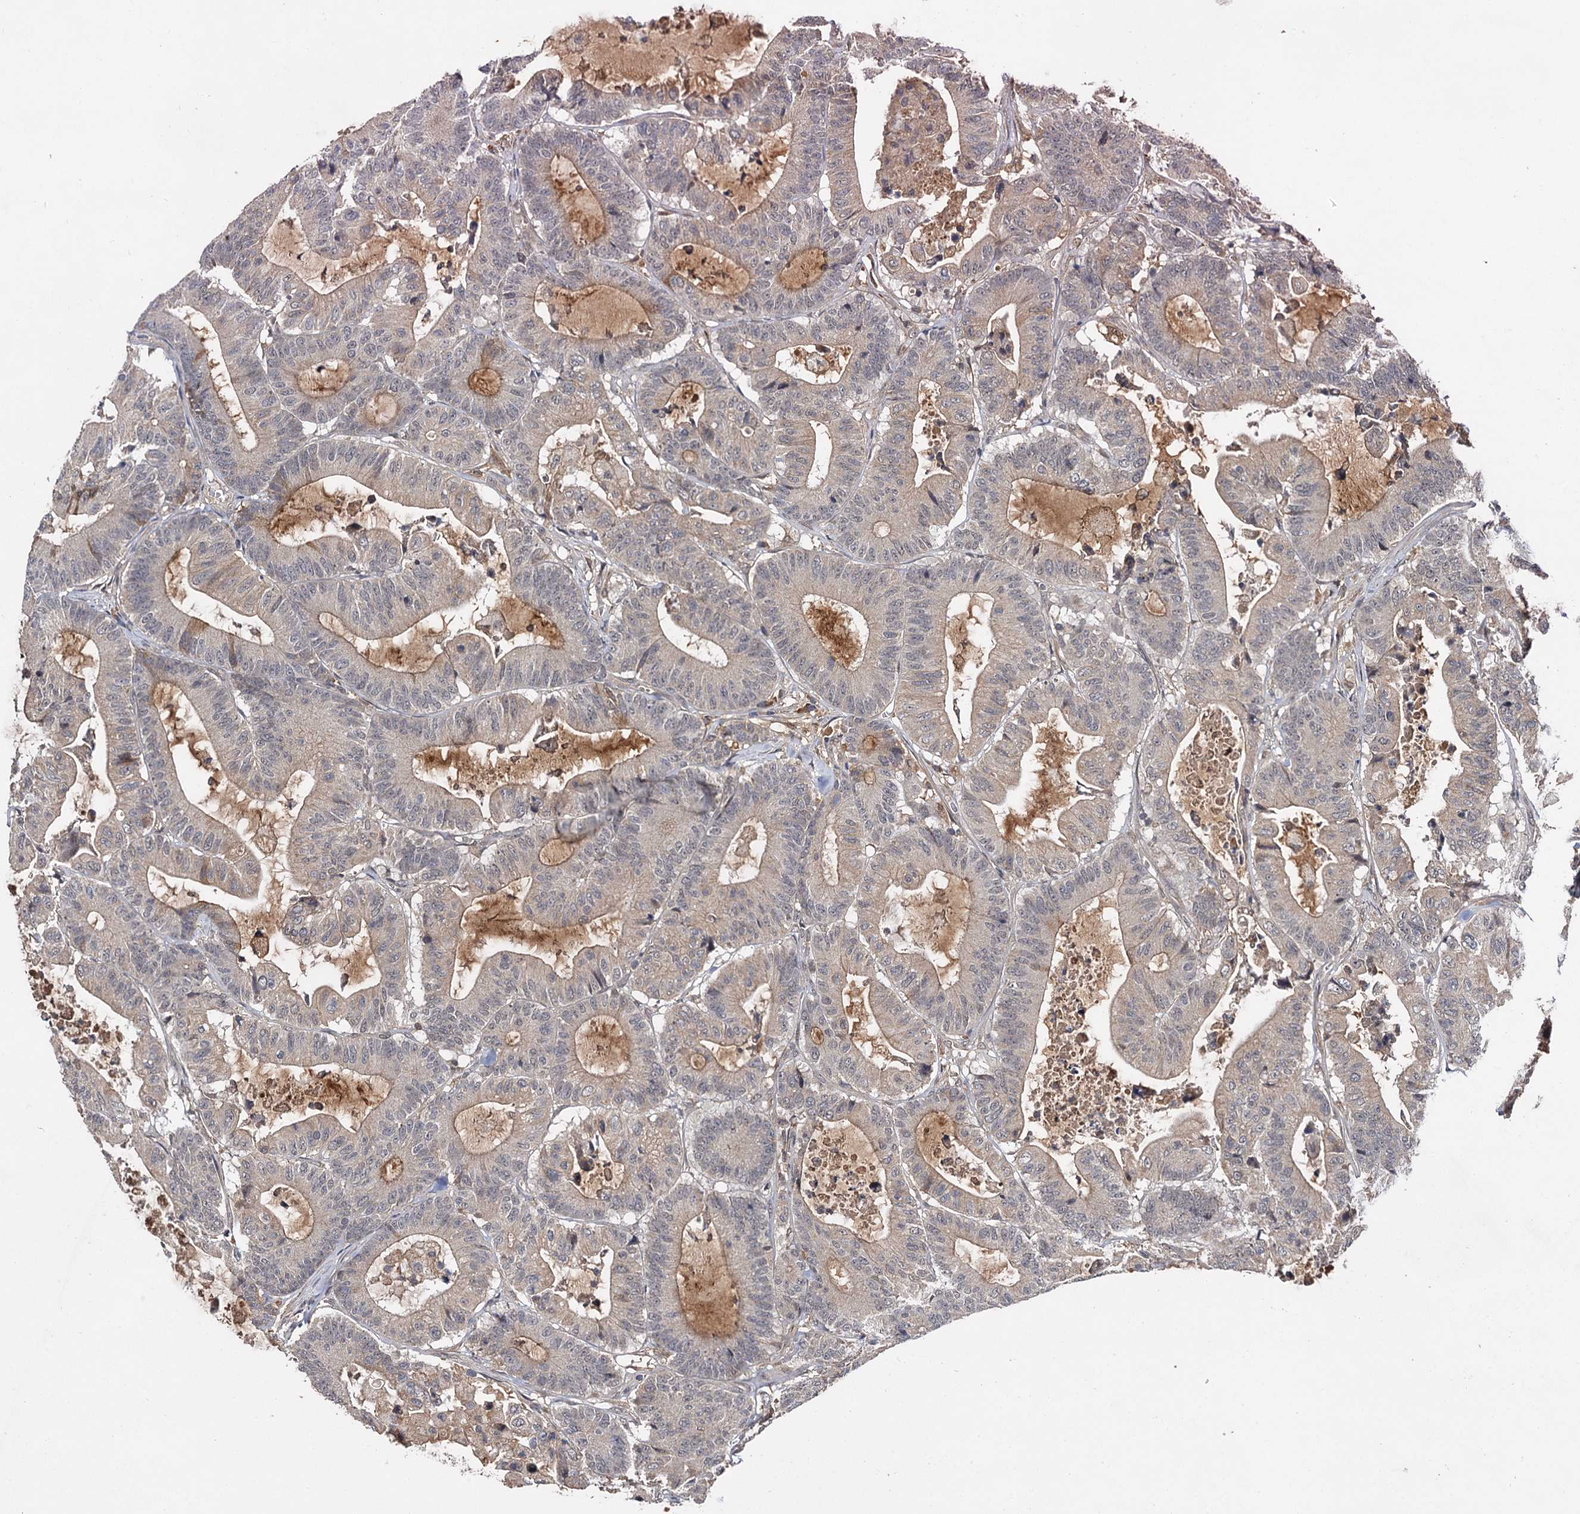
{"staining": {"intensity": "moderate", "quantity": "<25%", "location": "cytoplasmic/membranous"}, "tissue": "colorectal cancer", "cell_type": "Tumor cells", "image_type": "cancer", "snomed": [{"axis": "morphology", "description": "Adenocarcinoma, NOS"}, {"axis": "topography", "description": "Colon"}], "caption": "Immunohistochemical staining of adenocarcinoma (colorectal) demonstrates moderate cytoplasmic/membranous protein positivity in about <25% of tumor cells. Immunohistochemistry (ihc) stains the protein in brown and the nuclei are stained blue.", "gene": "MBD6", "patient": {"sex": "female", "age": 84}}